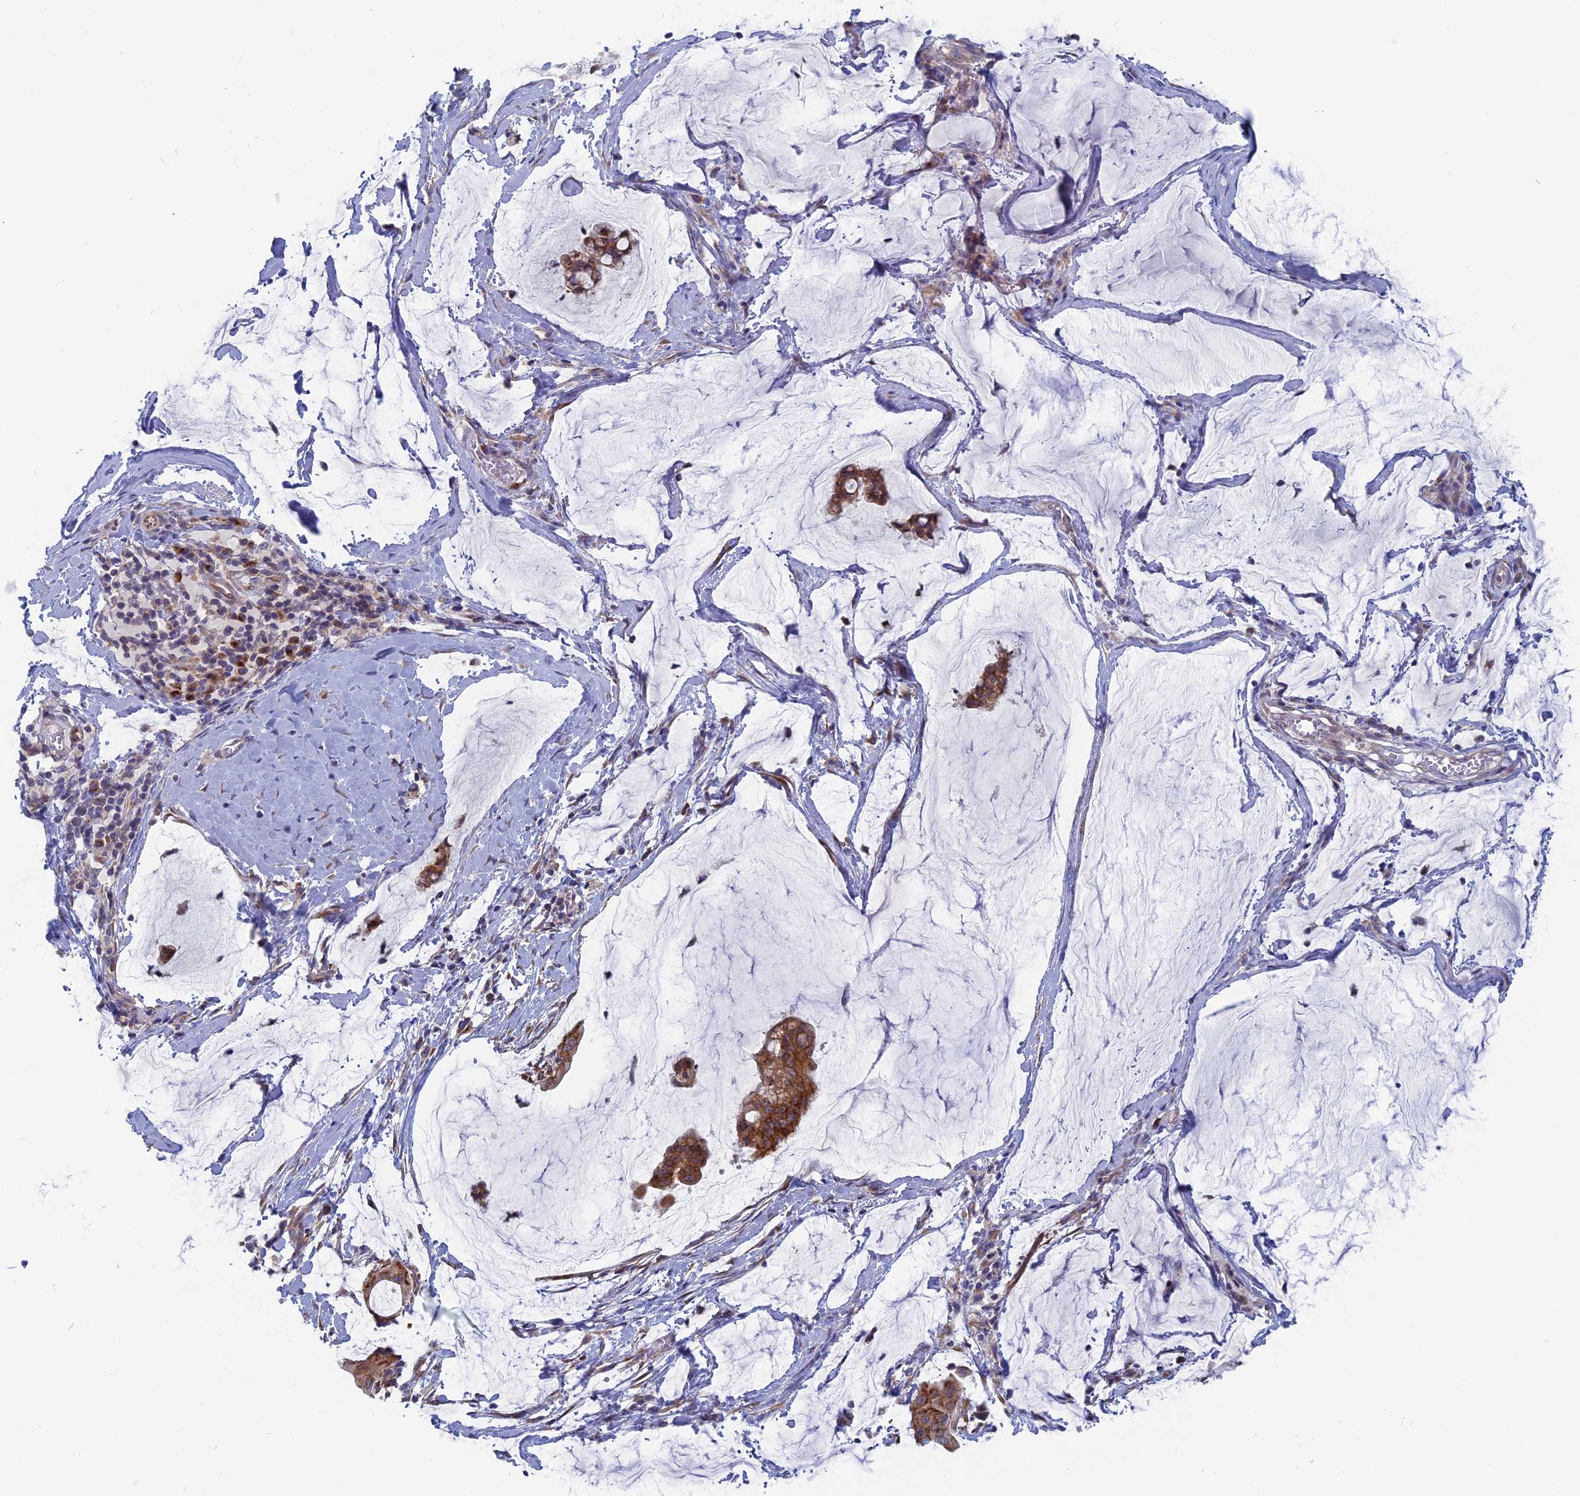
{"staining": {"intensity": "moderate", "quantity": ">75%", "location": "cytoplasmic/membranous"}, "tissue": "ovarian cancer", "cell_type": "Tumor cells", "image_type": "cancer", "snomed": [{"axis": "morphology", "description": "Cystadenocarcinoma, mucinous, NOS"}, {"axis": "topography", "description": "Ovary"}], "caption": "DAB (3,3'-diaminobenzidine) immunohistochemical staining of human mucinous cystadenocarcinoma (ovarian) demonstrates moderate cytoplasmic/membranous protein expression in about >75% of tumor cells.", "gene": "TBC1D30", "patient": {"sex": "female", "age": 73}}